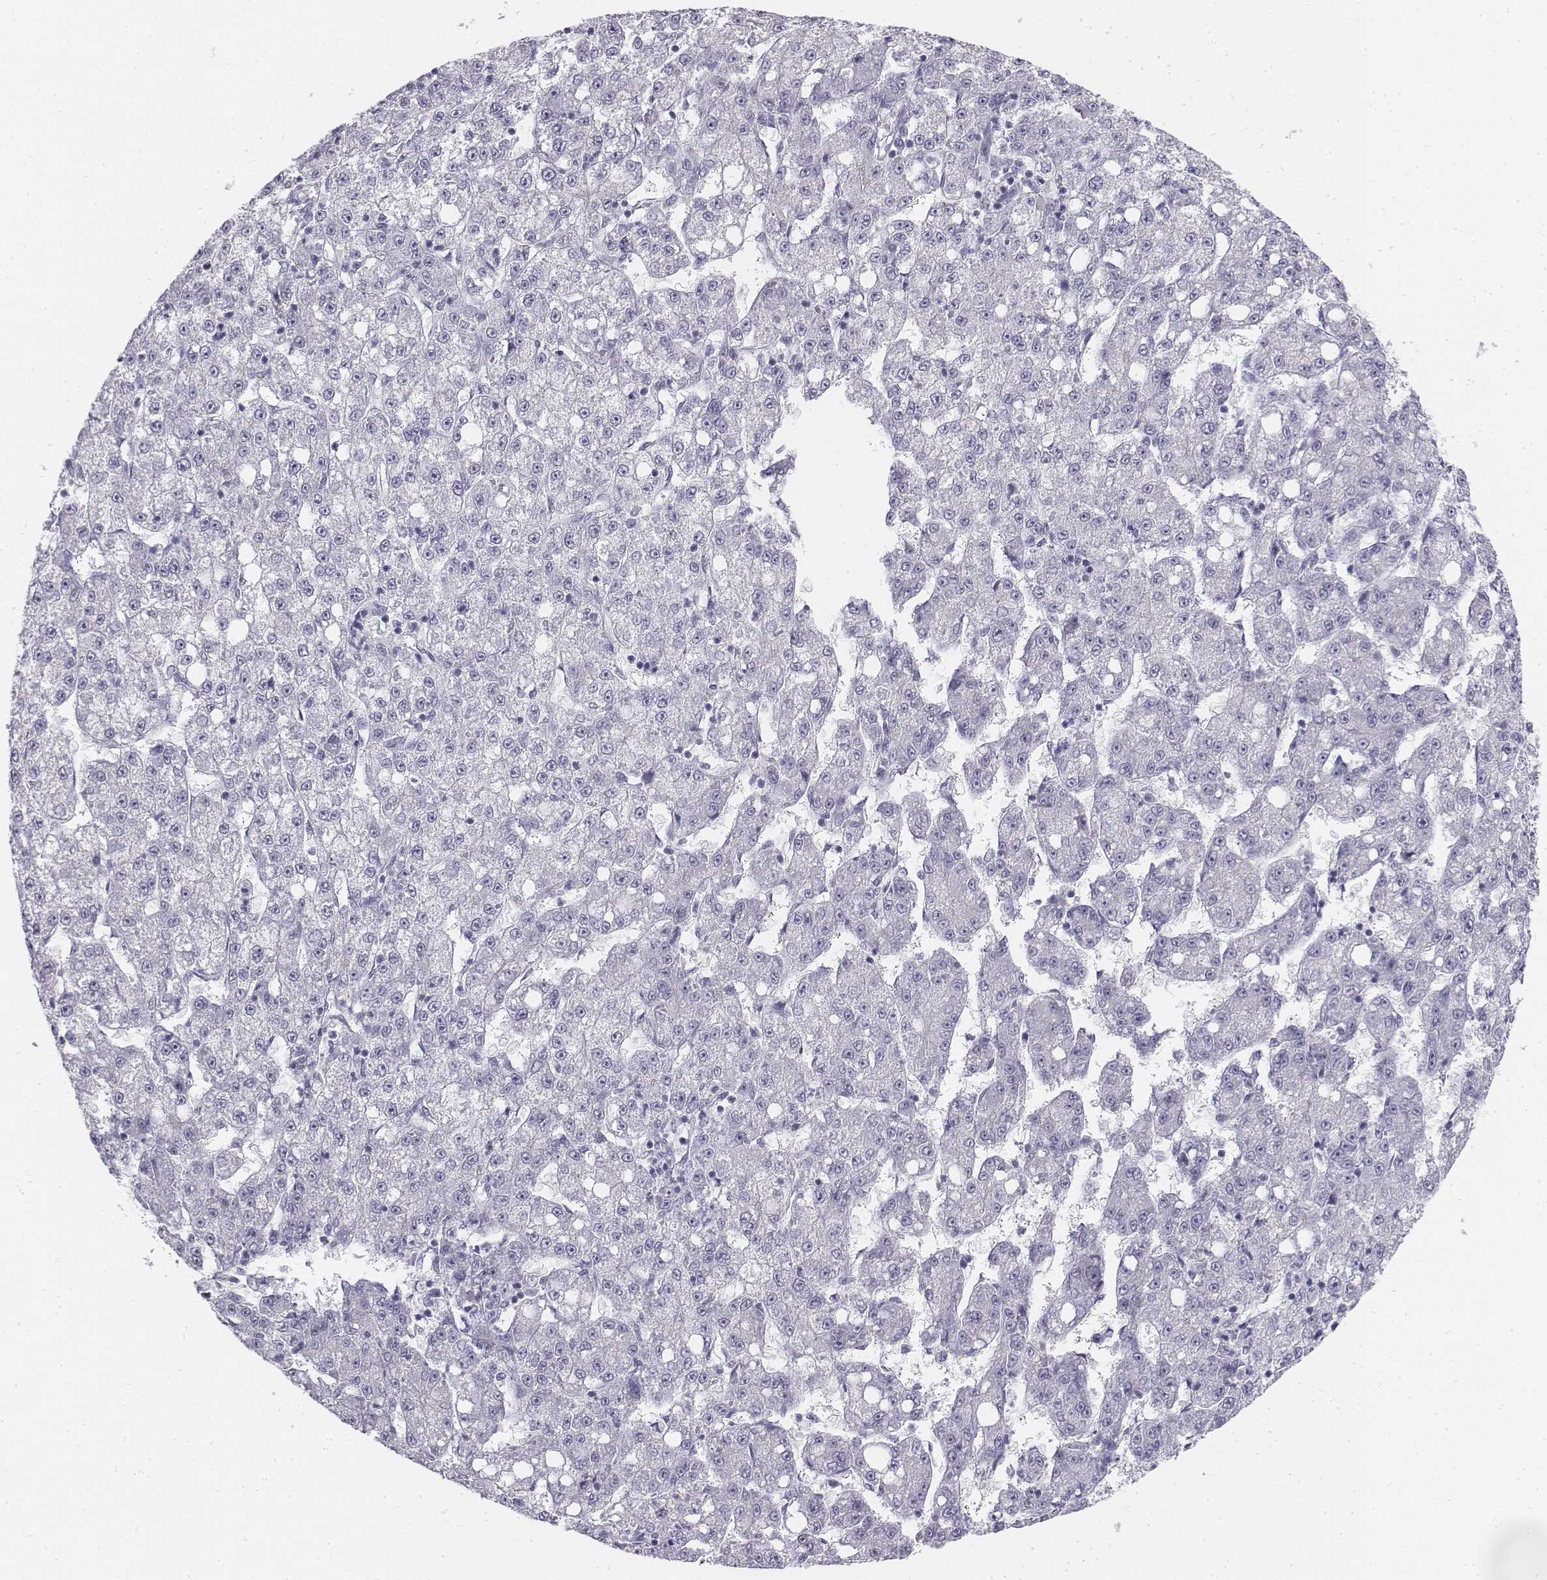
{"staining": {"intensity": "negative", "quantity": "none", "location": "none"}, "tissue": "liver cancer", "cell_type": "Tumor cells", "image_type": "cancer", "snomed": [{"axis": "morphology", "description": "Carcinoma, Hepatocellular, NOS"}, {"axis": "topography", "description": "Liver"}], "caption": "A photomicrograph of liver cancer (hepatocellular carcinoma) stained for a protein shows no brown staining in tumor cells. Nuclei are stained in blue.", "gene": "TH", "patient": {"sex": "female", "age": 65}}